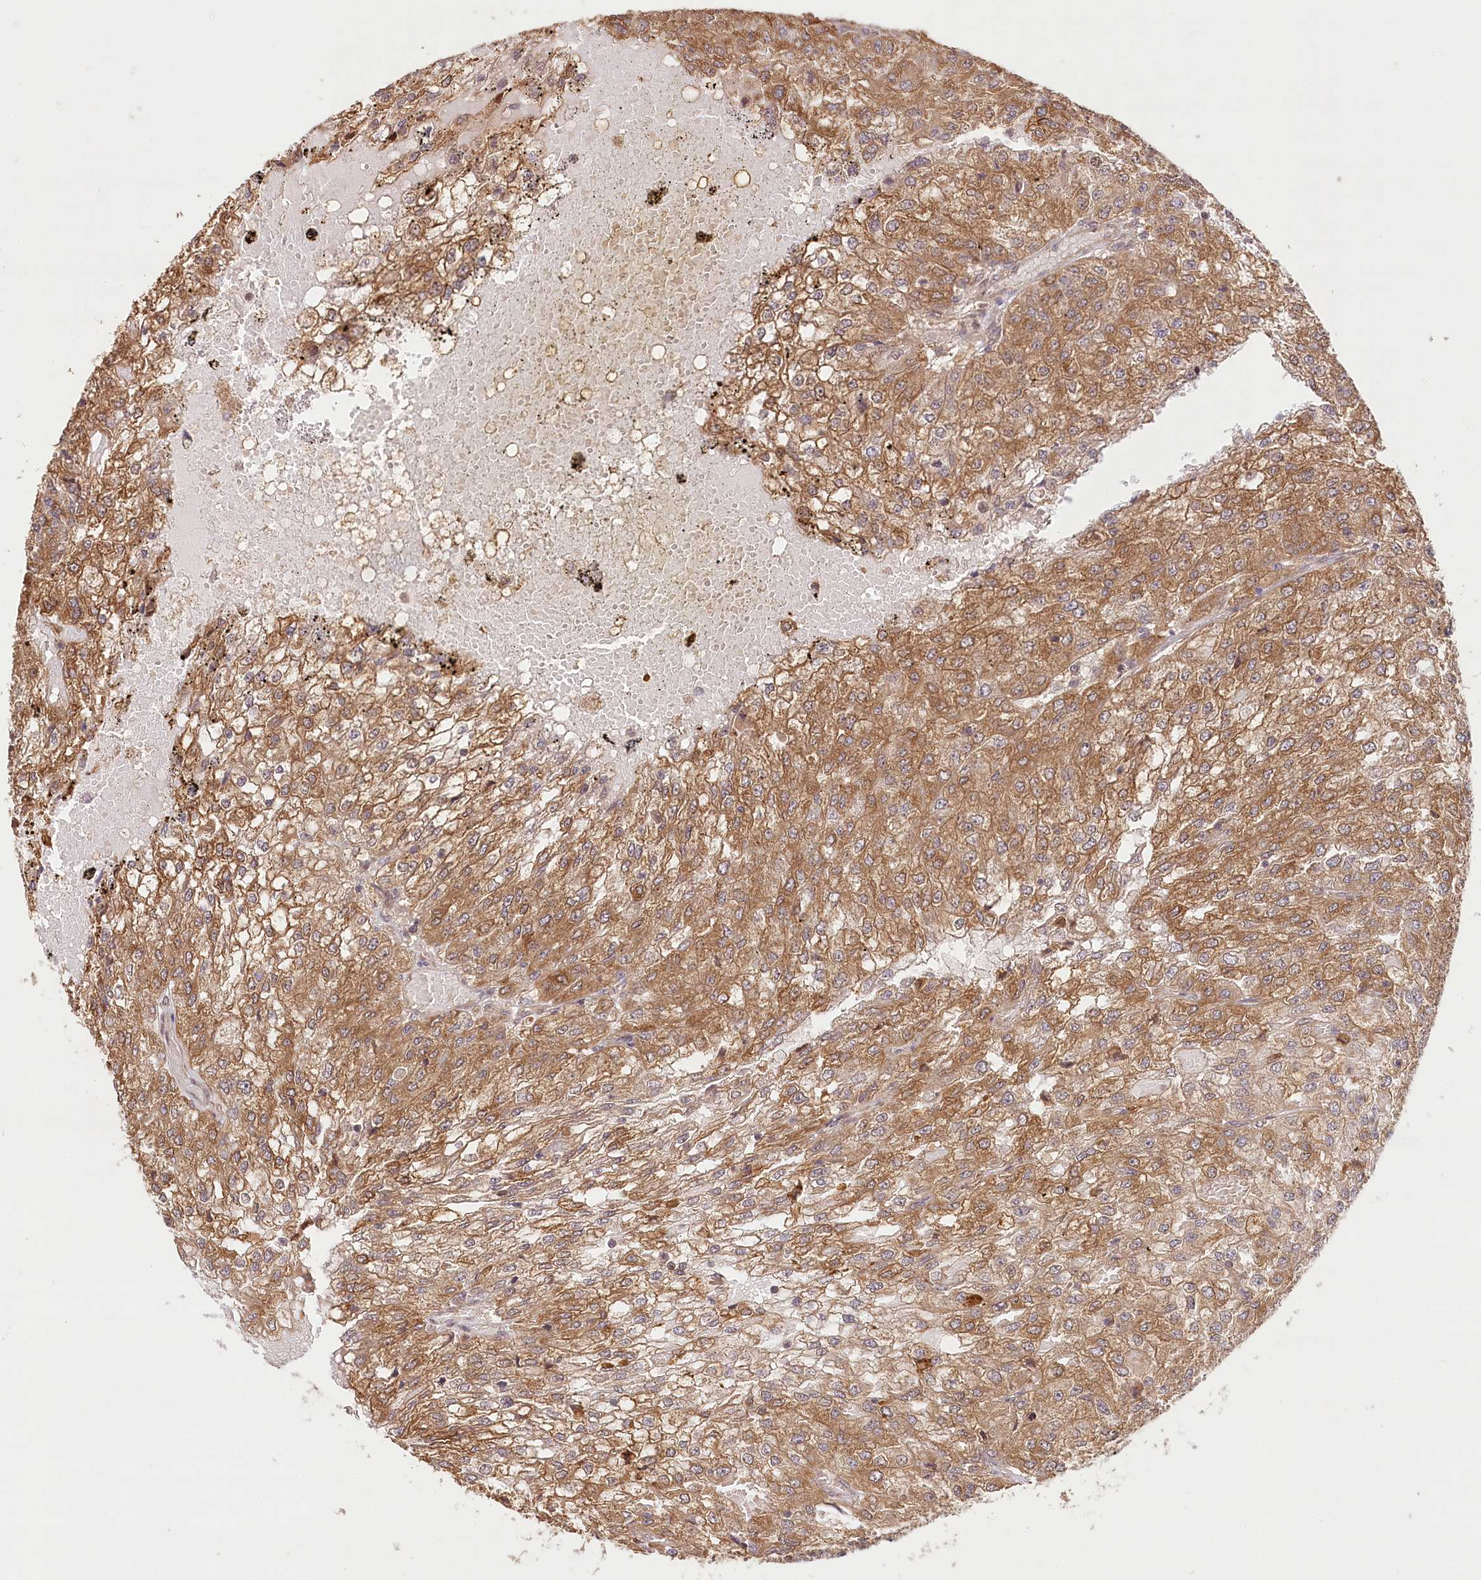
{"staining": {"intensity": "moderate", "quantity": ">75%", "location": "cytoplasmic/membranous"}, "tissue": "renal cancer", "cell_type": "Tumor cells", "image_type": "cancer", "snomed": [{"axis": "morphology", "description": "Adenocarcinoma, NOS"}, {"axis": "topography", "description": "Kidney"}], "caption": "Immunohistochemical staining of renal cancer (adenocarcinoma) exhibits medium levels of moderate cytoplasmic/membranous expression in approximately >75% of tumor cells. (Stains: DAB in brown, nuclei in blue, Microscopy: brightfield microscopy at high magnification).", "gene": "LSS", "patient": {"sex": "female", "age": 54}}